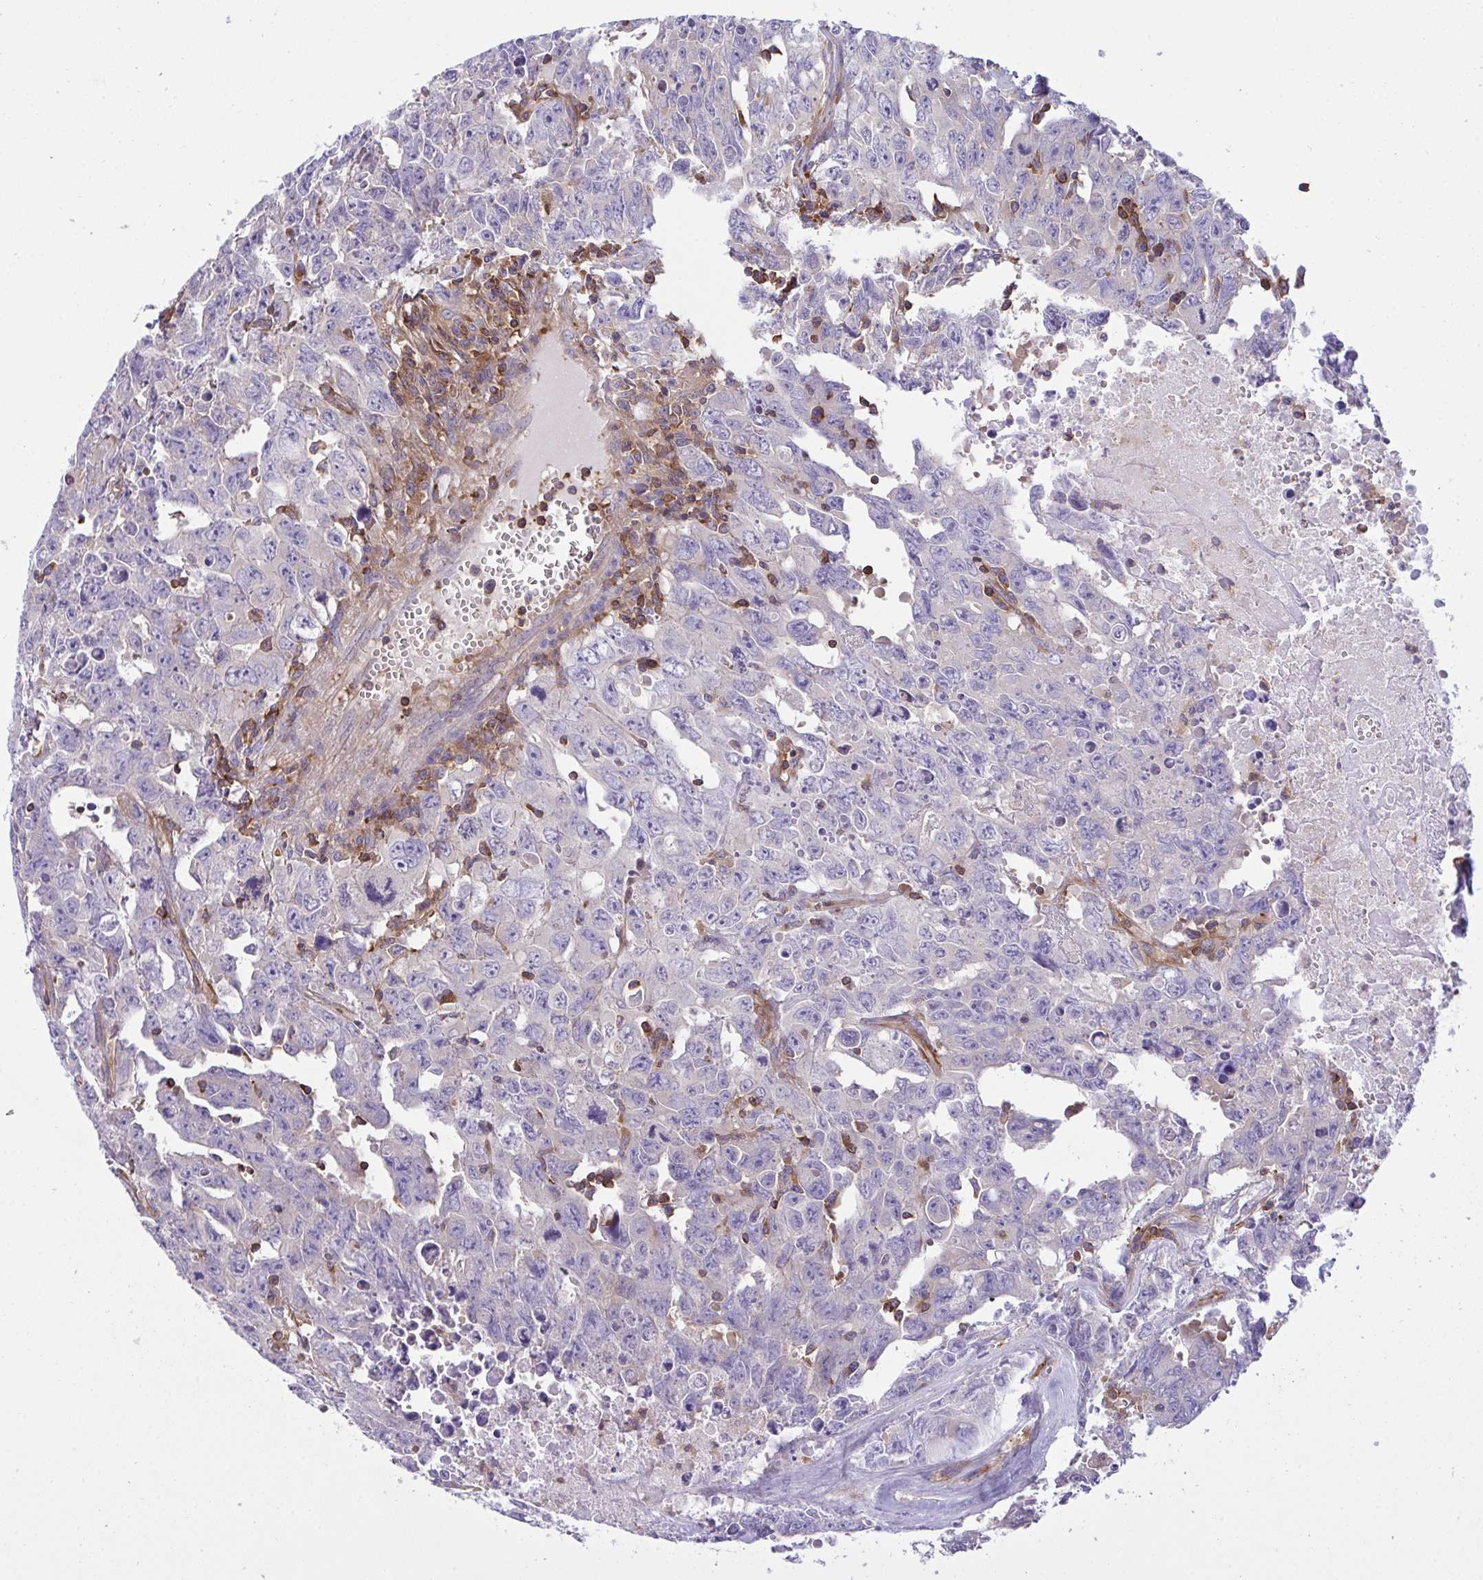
{"staining": {"intensity": "negative", "quantity": "none", "location": "none"}, "tissue": "testis cancer", "cell_type": "Tumor cells", "image_type": "cancer", "snomed": [{"axis": "morphology", "description": "Carcinoma, Embryonal, NOS"}, {"axis": "topography", "description": "Testis"}], "caption": "High magnification brightfield microscopy of testis cancer (embryonal carcinoma) stained with DAB (3,3'-diaminobenzidine) (brown) and counterstained with hematoxylin (blue): tumor cells show no significant positivity.", "gene": "TSC22D3", "patient": {"sex": "male", "age": 24}}